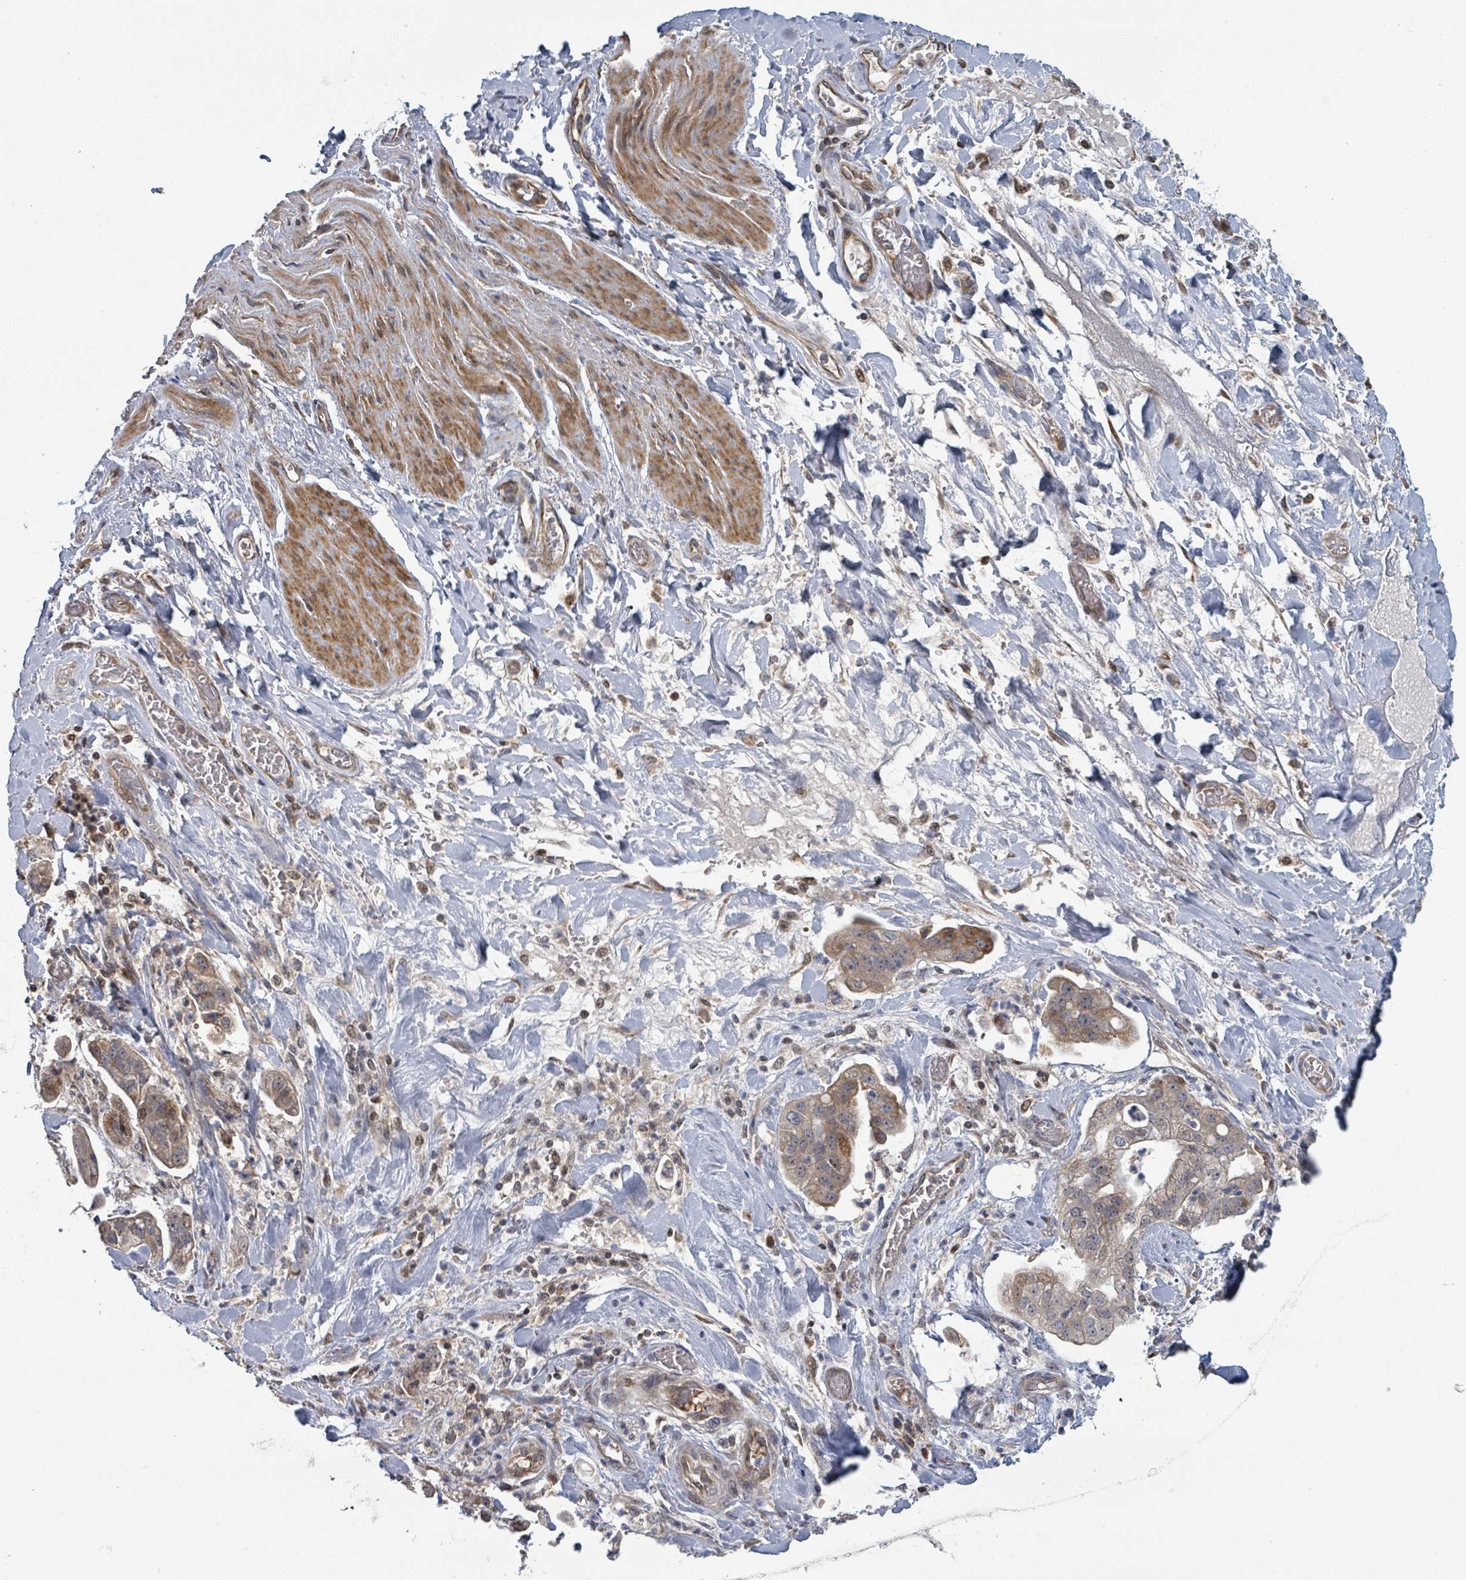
{"staining": {"intensity": "moderate", "quantity": "25%-75%", "location": "cytoplasmic/membranous"}, "tissue": "stomach cancer", "cell_type": "Tumor cells", "image_type": "cancer", "snomed": [{"axis": "morphology", "description": "Adenocarcinoma, NOS"}, {"axis": "topography", "description": "Stomach"}], "caption": "Moderate cytoplasmic/membranous positivity for a protein is seen in about 25%-75% of tumor cells of adenocarcinoma (stomach) using immunohistochemistry.", "gene": "HIVEP1", "patient": {"sex": "male", "age": 62}}